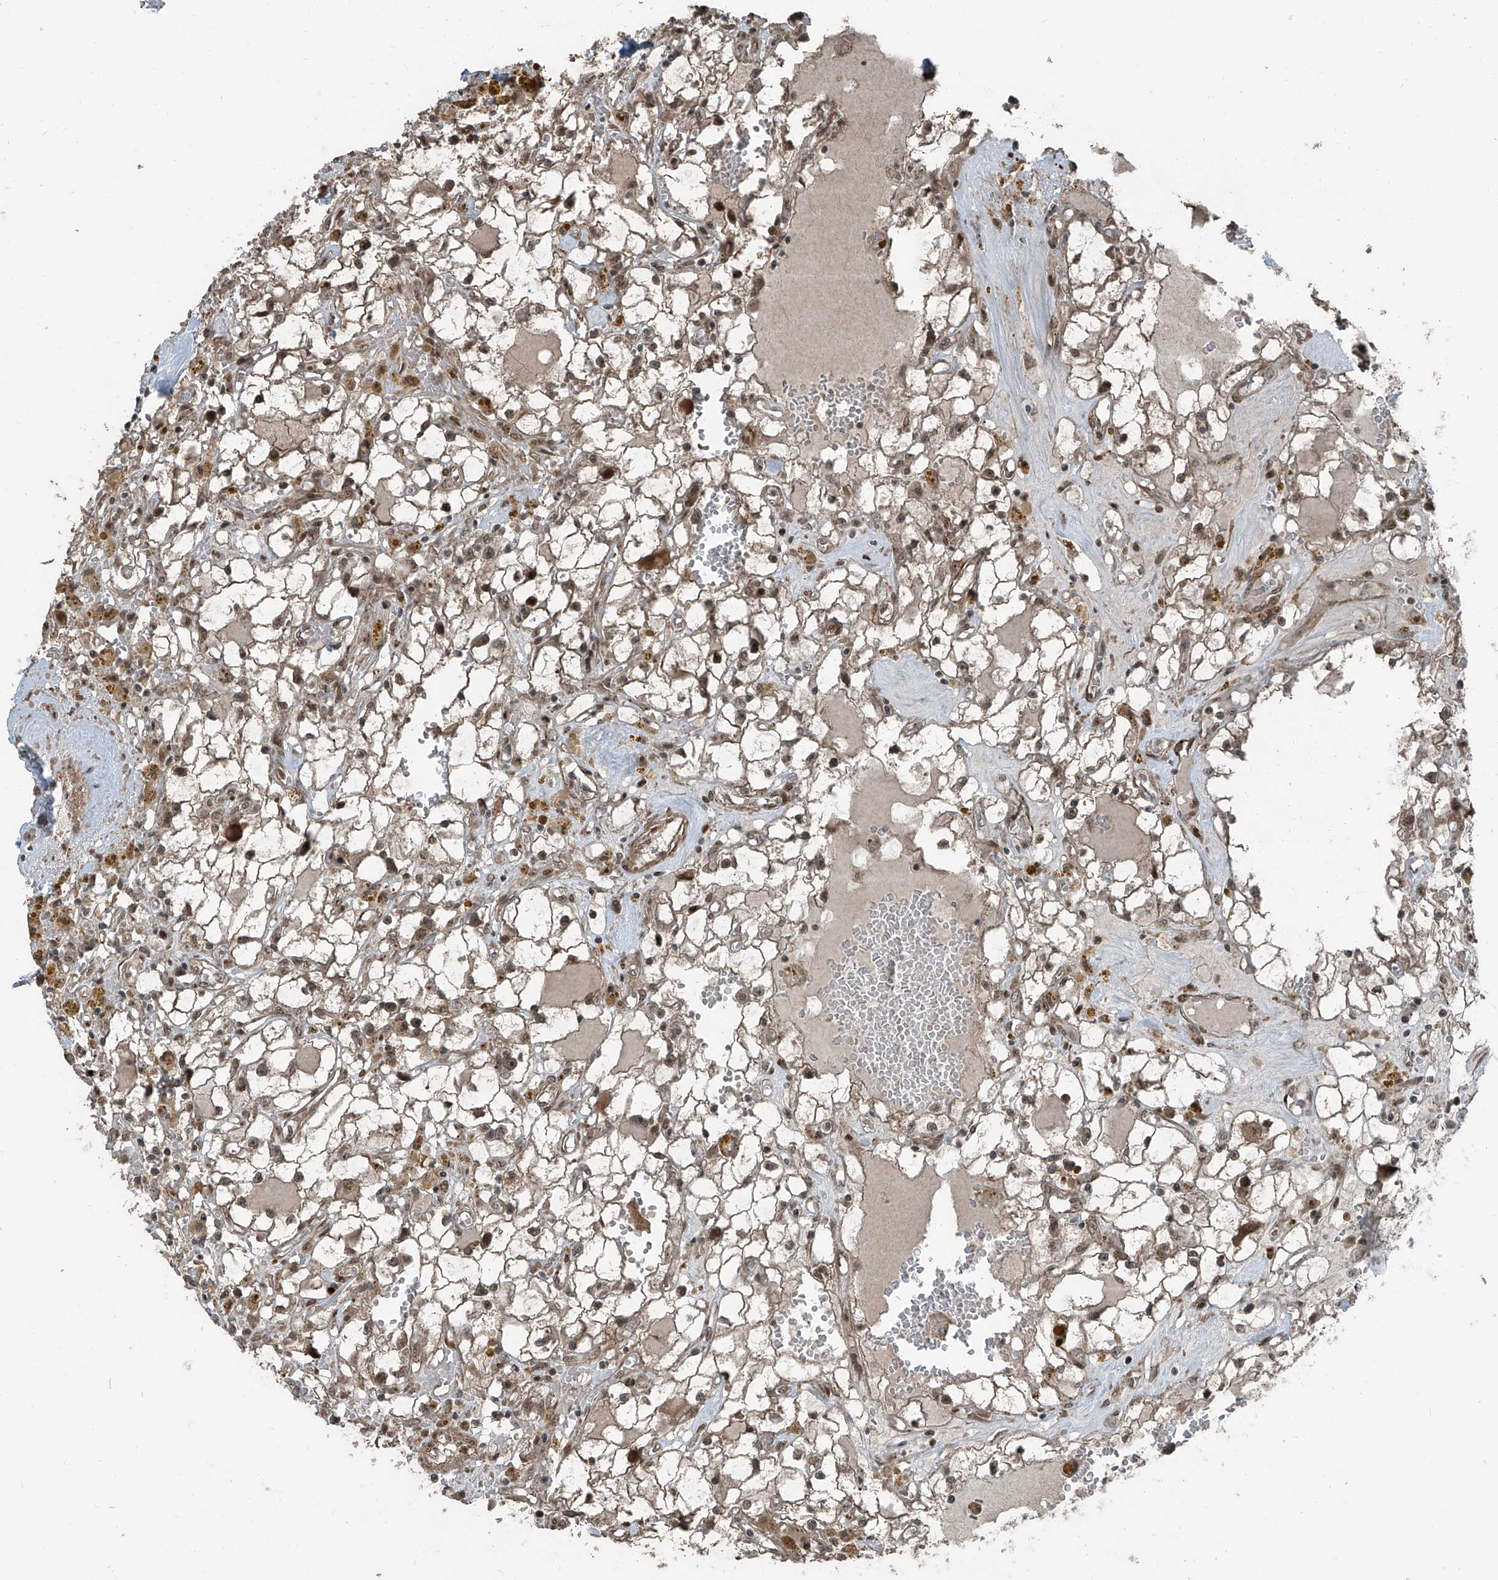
{"staining": {"intensity": "moderate", "quantity": "<25%", "location": "nuclear"}, "tissue": "renal cancer", "cell_type": "Tumor cells", "image_type": "cancer", "snomed": [{"axis": "morphology", "description": "Adenocarcinoma, NOS"}, {"axis": "topography", "description": "Kidney"}], "caption": "A high-resolution histopathology image shows IHC staining of renal cancer, which displays moderate nuclear expression in approximately <25% of tumor cells. (IHC, brightfield microscopy, high magnification).", "gene": "ZNF570", "patient": {"sex": "male", "age": 56}}